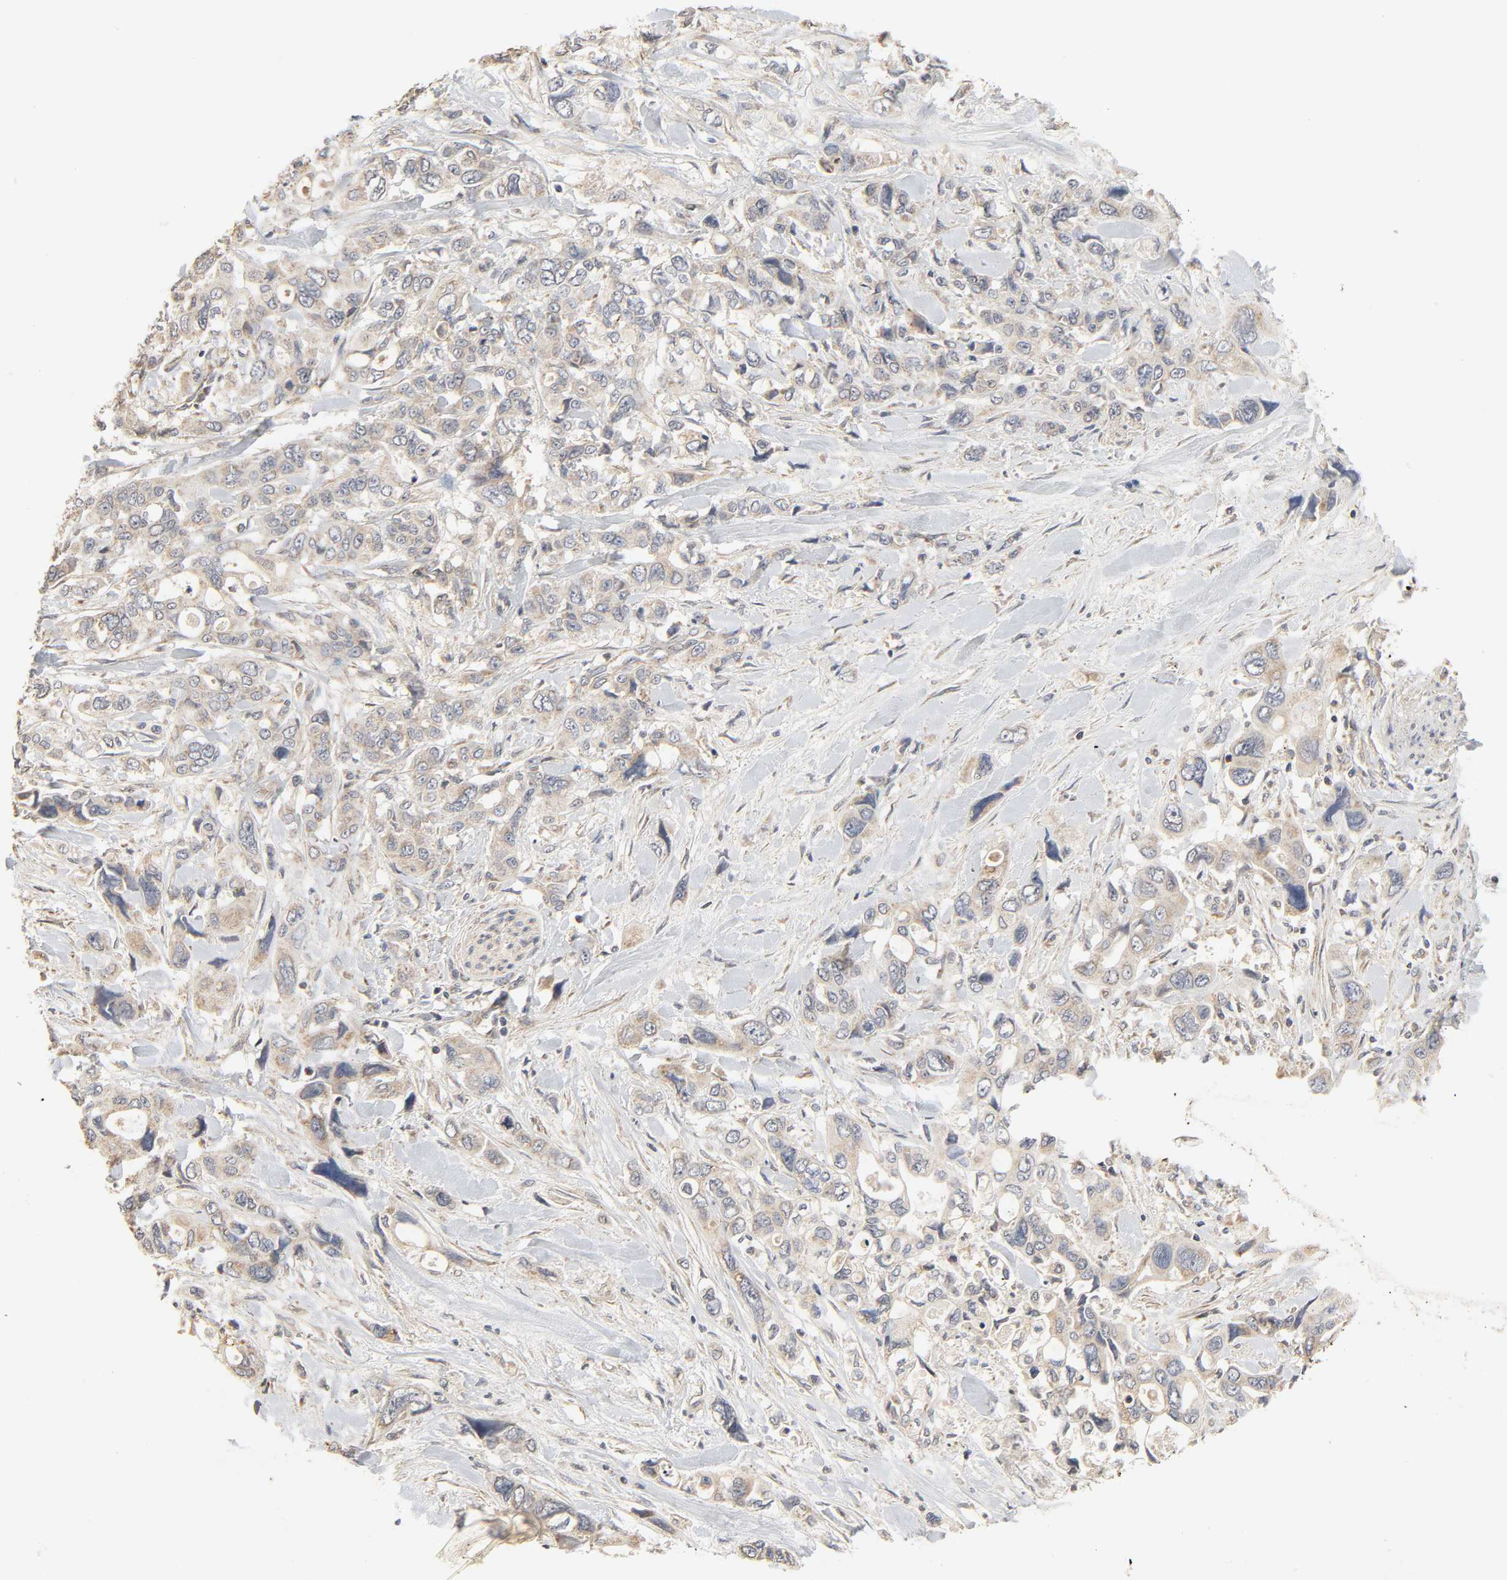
{"staining": {"intensity": "weak", "quantity": ">75%", "location": "cytoplasmic/membranous"}, "tissue": "pancreatic cancer", "cell_type": "Tumor cells", "image_type": "cancer", "snomed": [{"axis": "morphology", "description": "Adenocarcinoma, NOS"}, {"axis": "topography", "description": "Pancreas"}], "caption": "The immunohistochemical stain highlights weak cytoplasmic/membranous expression in tumor cells of pancreatic adenocarcinoma tissue.", "gene": "CLEC4E", "patient": {"sex": "male", "age": 46}}